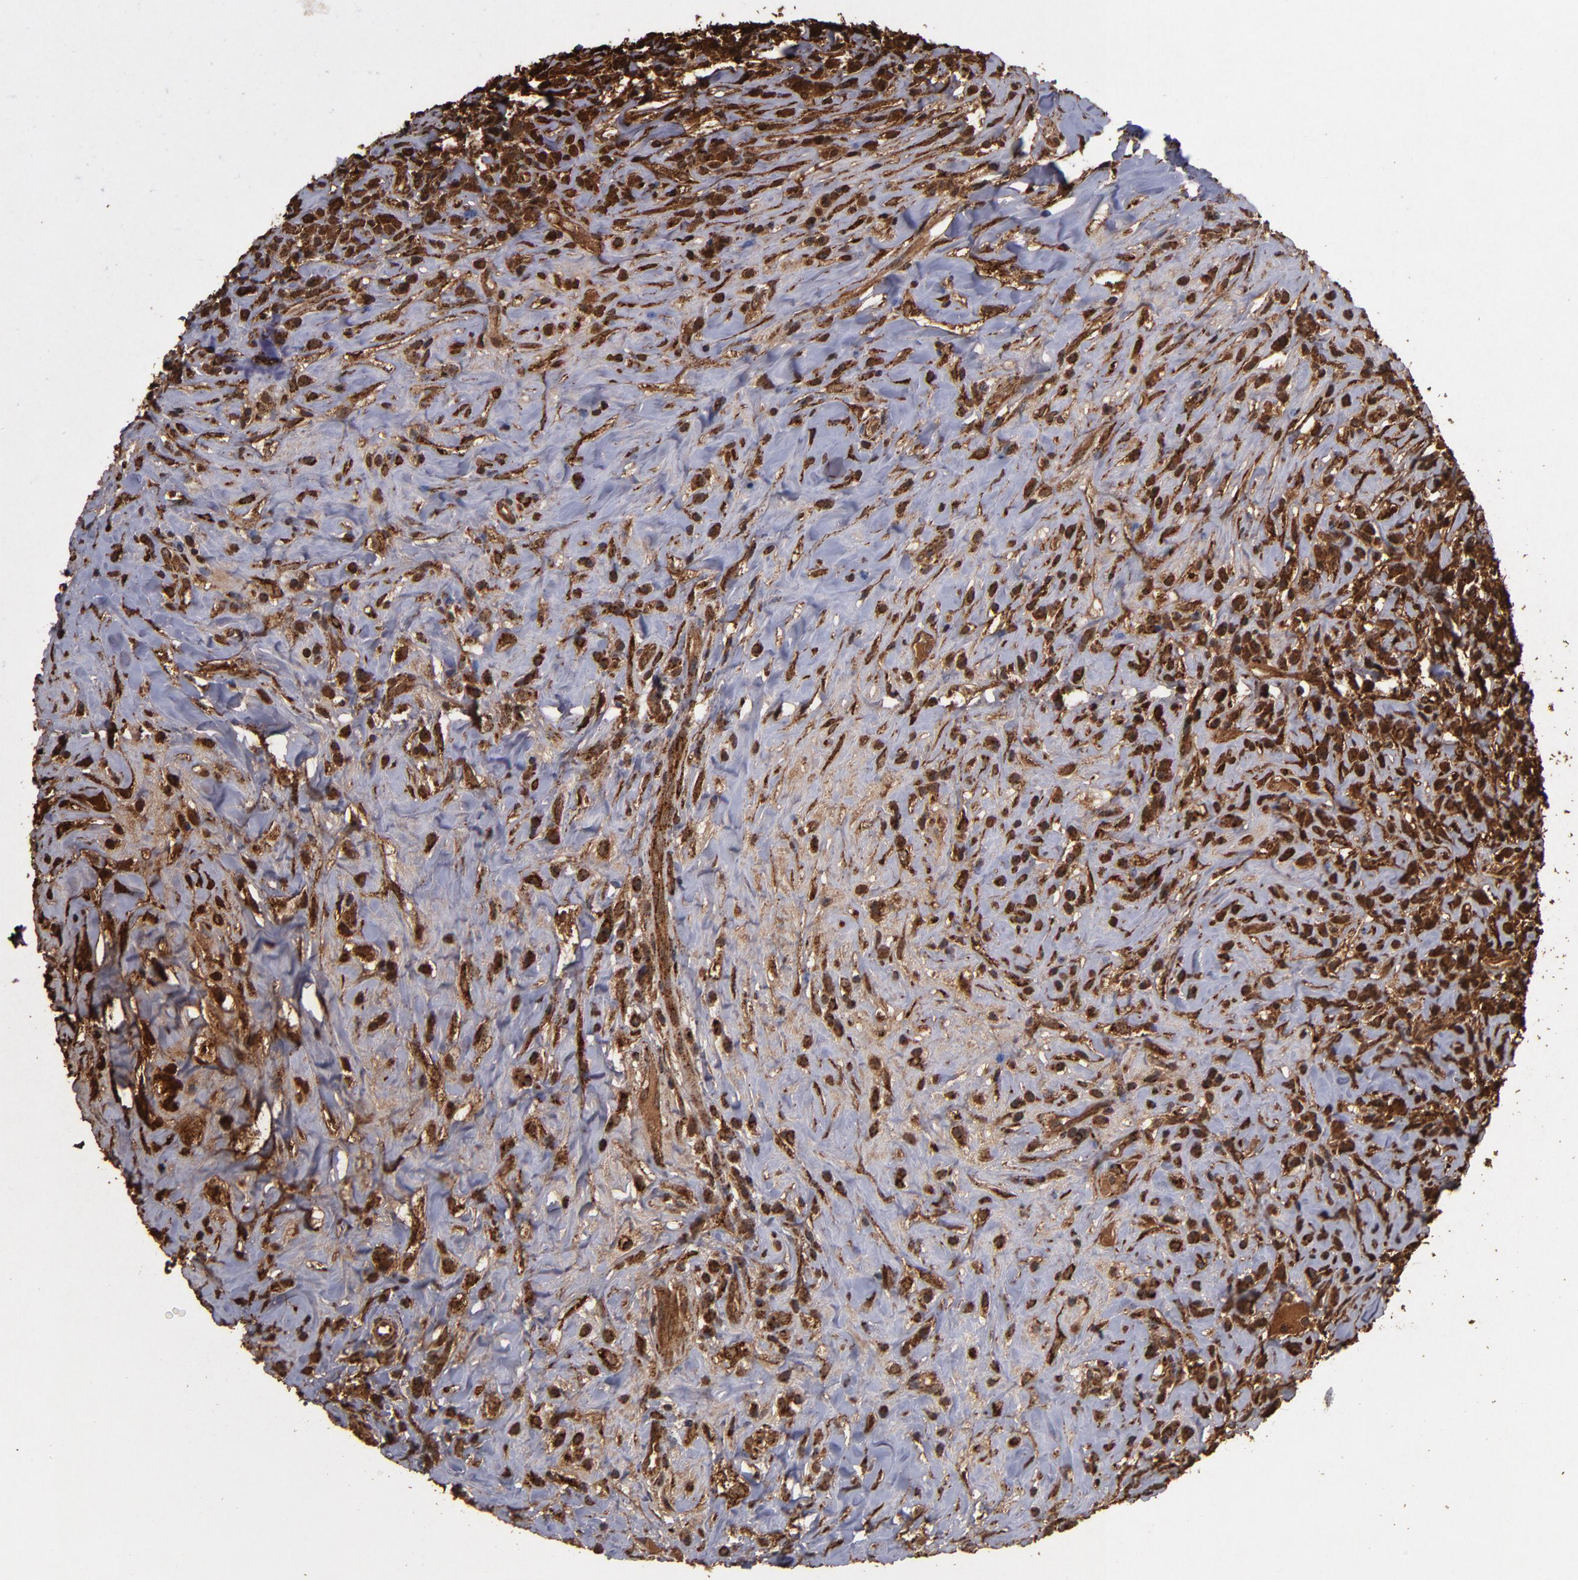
{"staining": {"intensity": "strong", "quantity": ">75%", "location": "cytoplasmic/membranous"}, "tissue": "lymphoma", "cell_type": "Tumor cells", "image_type": "cancer", "snomed": [{"axis": "morphology", "description": "Hodgkin's disease, NOS"}, {"axis": "topography", "description": "Lymph node"}], "caption": "High-power microscopy captured an IHC photomicrograph of Hodgkin's disease, revealing strong cytoplasmic/membranous positivity in about >75% of tumor cells. Immunohistochemistry (ihc) stains the protein of interest in brown and the nuclei are stained blue.", "gene": "SOD2", "patient": {"sex": "female", "age": 25}}